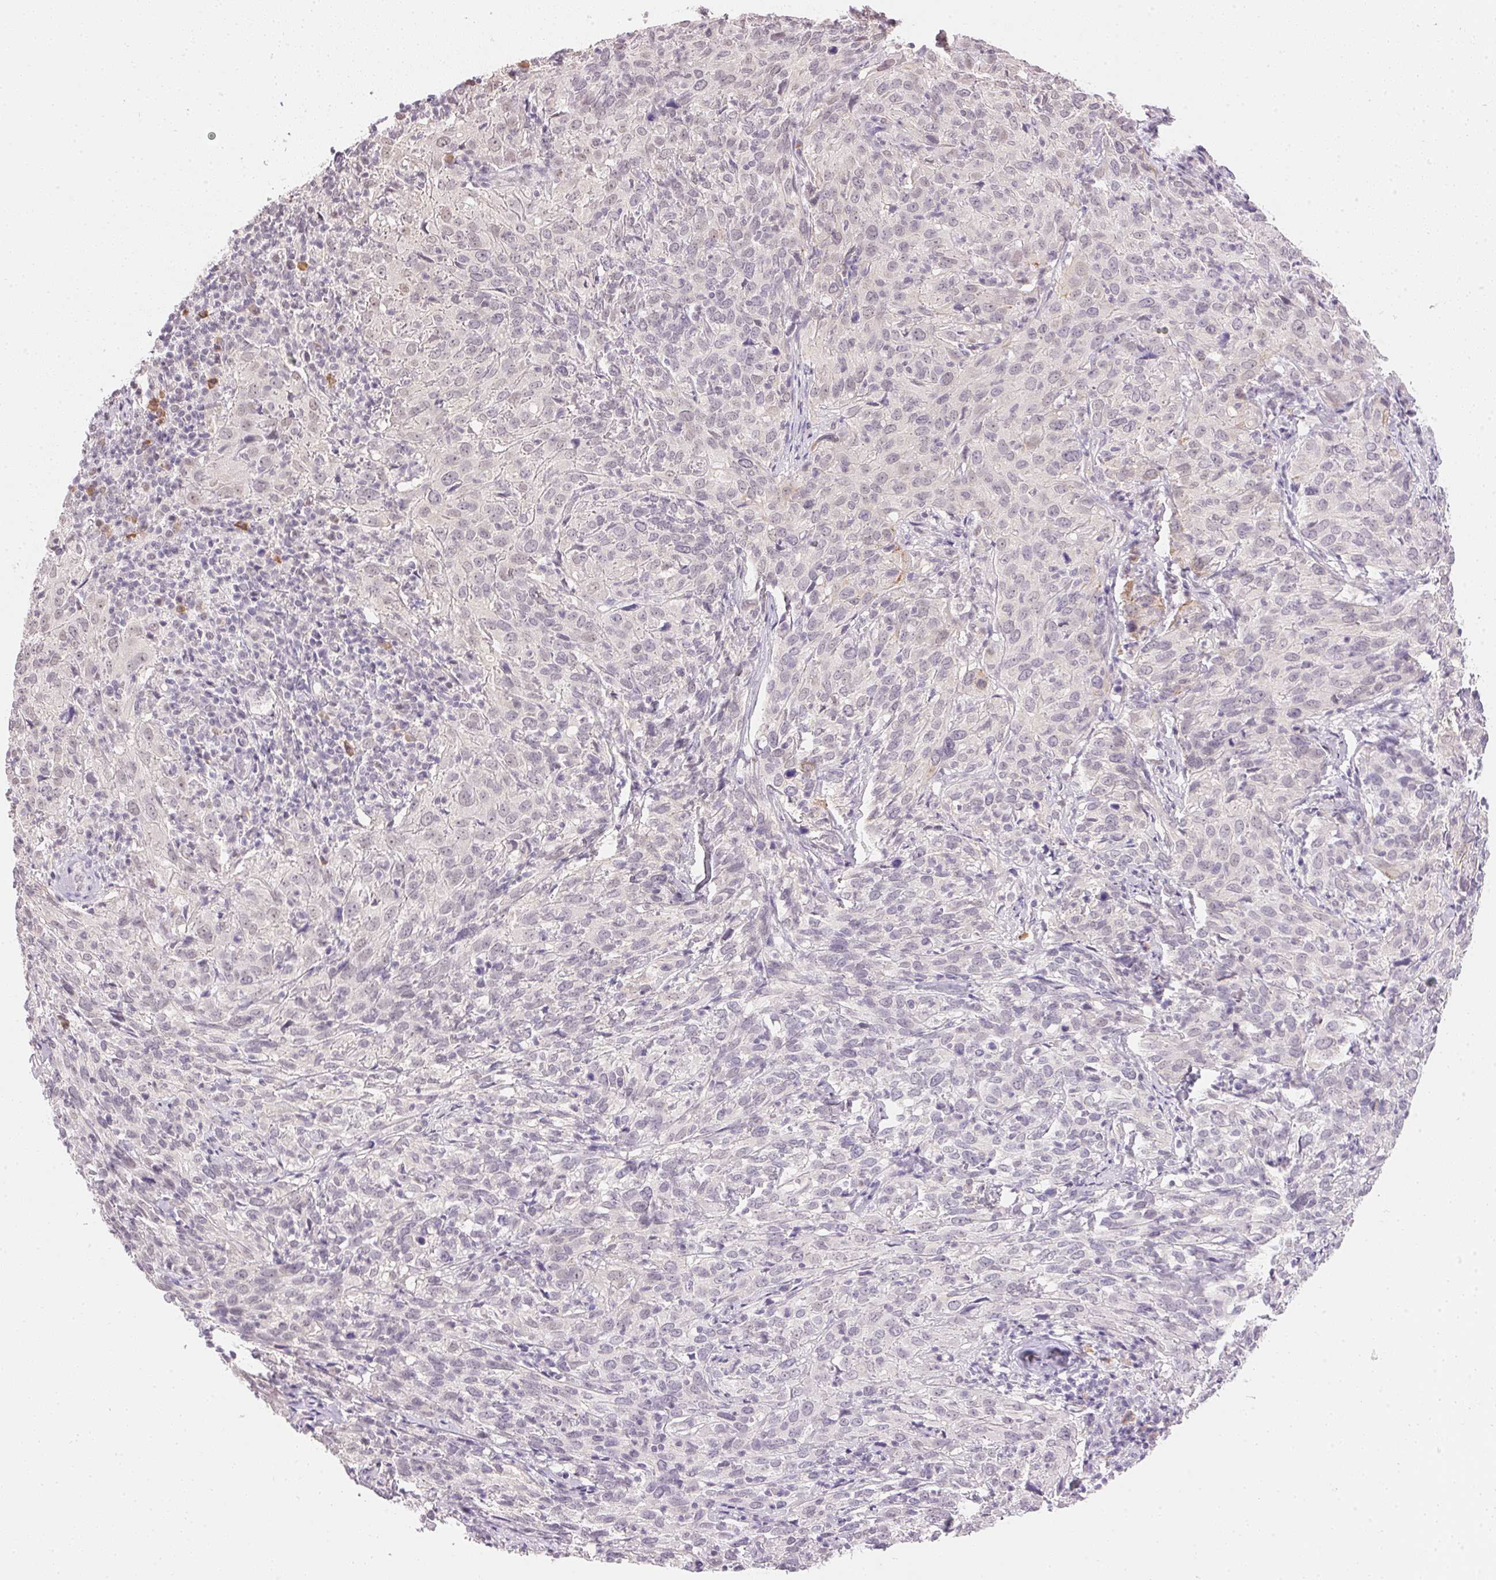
{"staining": {"intensity": "negative", "quantity": "none", "location": "none"}, "tissue": "cervical cancer", "cell_type": "Tumor cells", "image_type": "cancer", "snomed": [{"axis": "morphology", "description": "Squamous cell carcinoma, NOS"}, {"axis": "topography", "description": "Cervix"}], "caption": "Immunohistochemical staining of cervical cancer (squamous cell carcinoma) exhibits no significant staining in tumor cells. (DAB immunohistochemistry (IHC) visualized using brightfield microscopy, high magnification).", "gene": "FNDC4", "patient": {"sex": "female", "age": 51}}